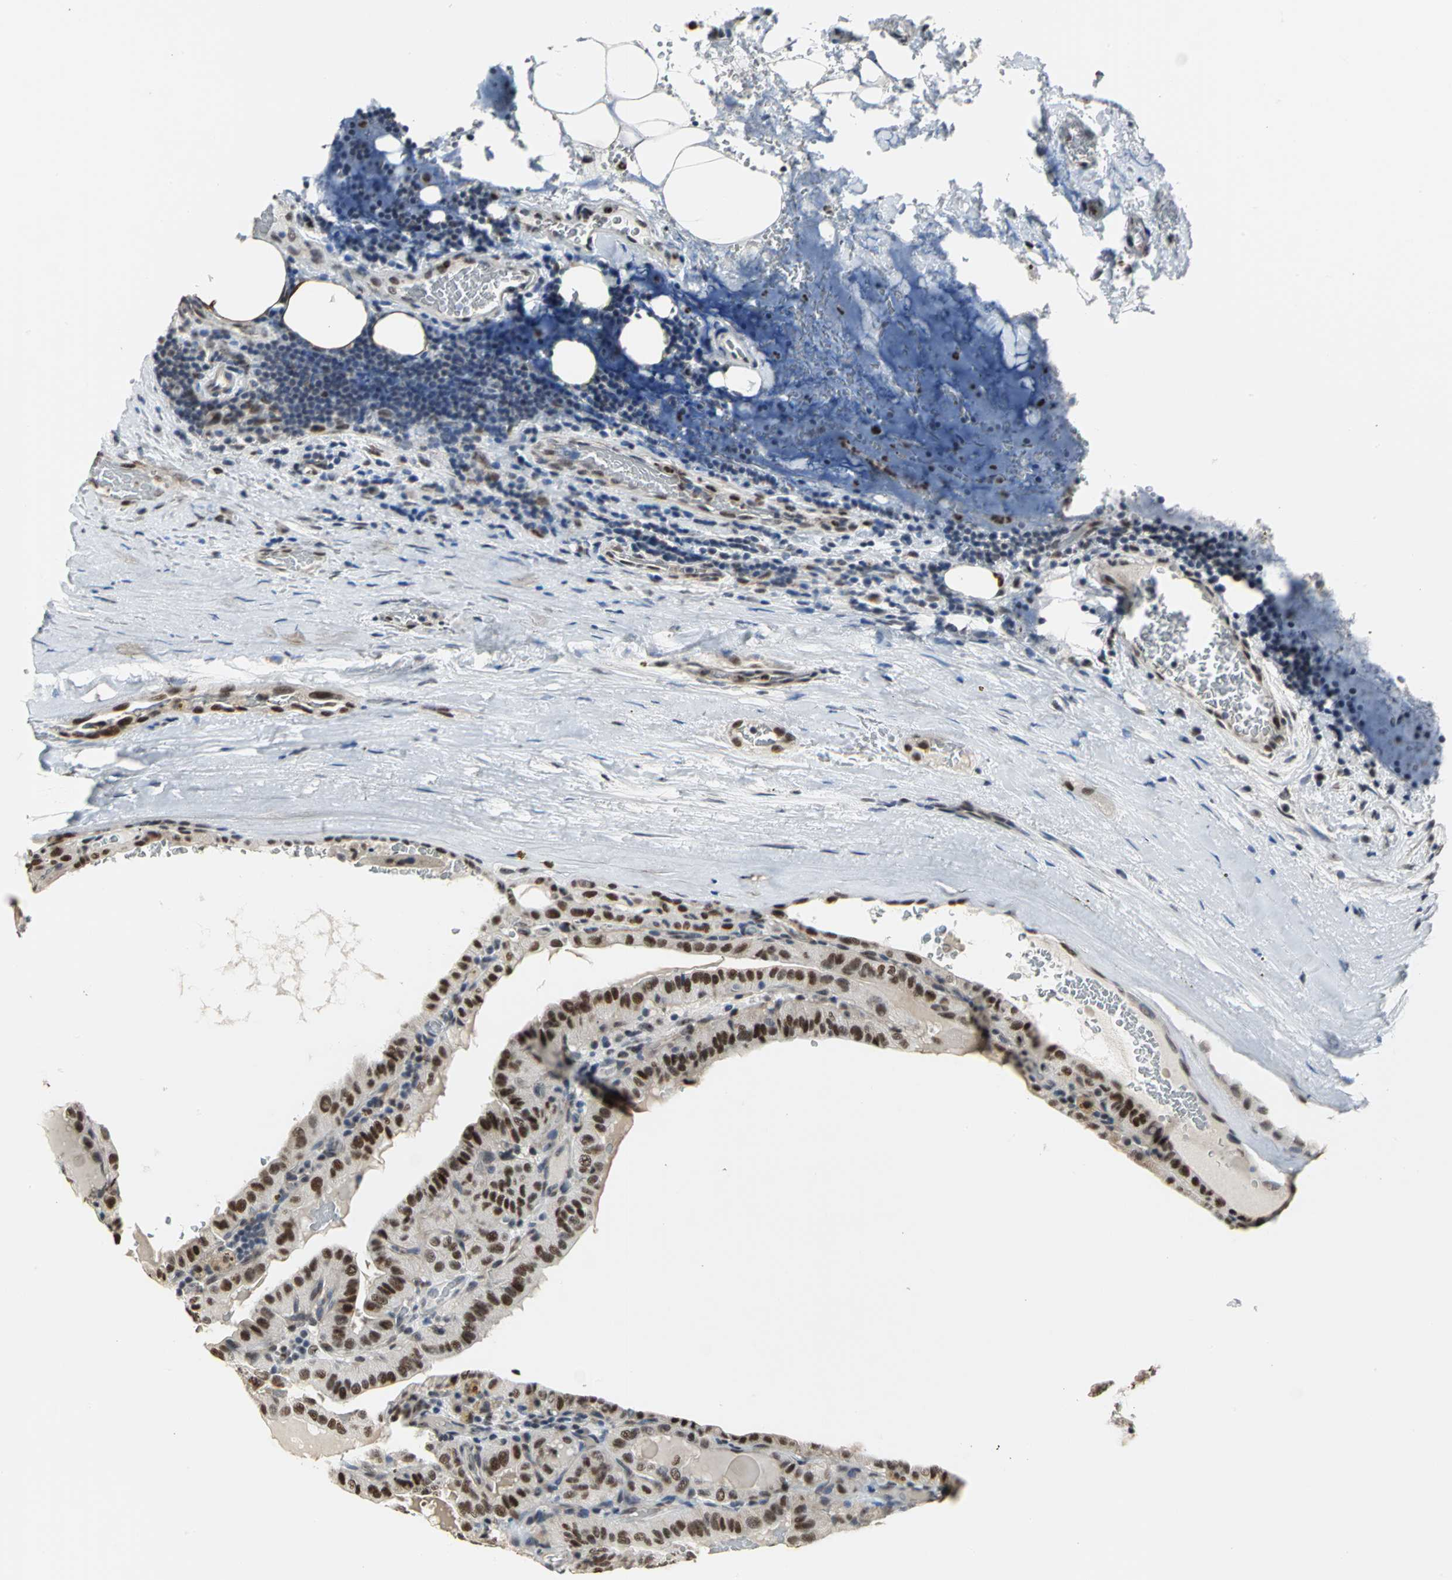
{"staining": {"intensity": "strong", "quantity": ">75%", "location": "nuclear"}, "tissue": "thyroid cancer", "cell_type": "Tumor cells", "image_type": "cancer", "snomed": [{"axis": "morphology", "description": "Papillary adenocarcinoma, NOS"}, {"axis": "topography", "description": "Thyroid gland"}], "caption": "A brown stain labels strong nuclear positivity of a protein in human thyroid cancer tumor cells.", "gene": "CCDC88C", "patient": {"sex": "male", "age": 77}}